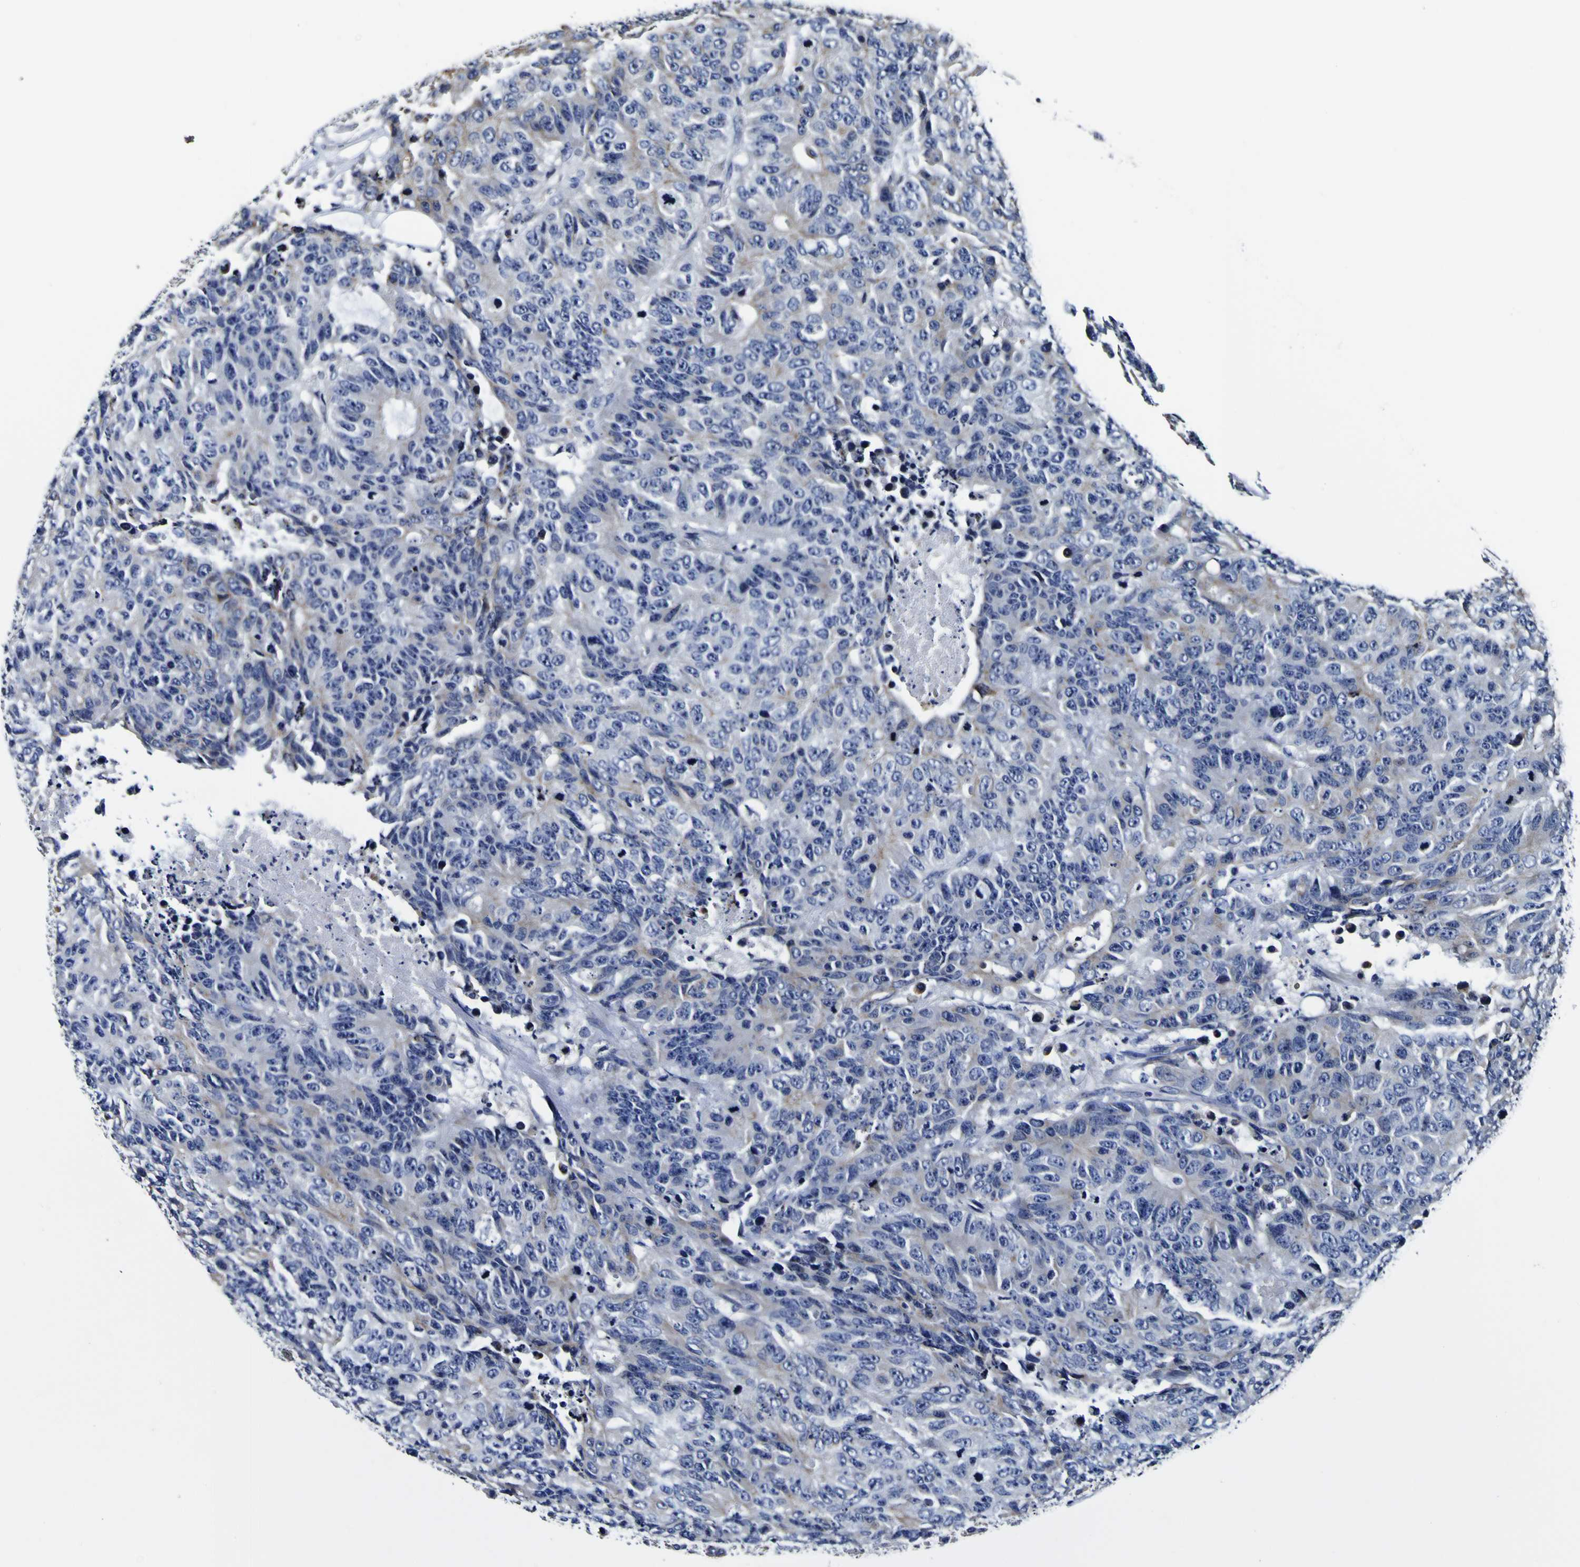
{"staining": {"intensity": "weak", "quantity": "<25%", "location": "cytoplasmic/membranous"}, "tissue": "colorectal cancer", "cell_type": "Tumor cells", "image_type": "cancer", "snomed": [{"axis": "morphology", "description": "Adenocarcinoma, NOS"}, {"axis": "topography", "description": "Colon"}], "caption": "Tumor cells show no significant protein expression in adenocarcinoma (colorectal).", "gene": "PDLIM4", "patient": {"sex": "female", "age": 86}}